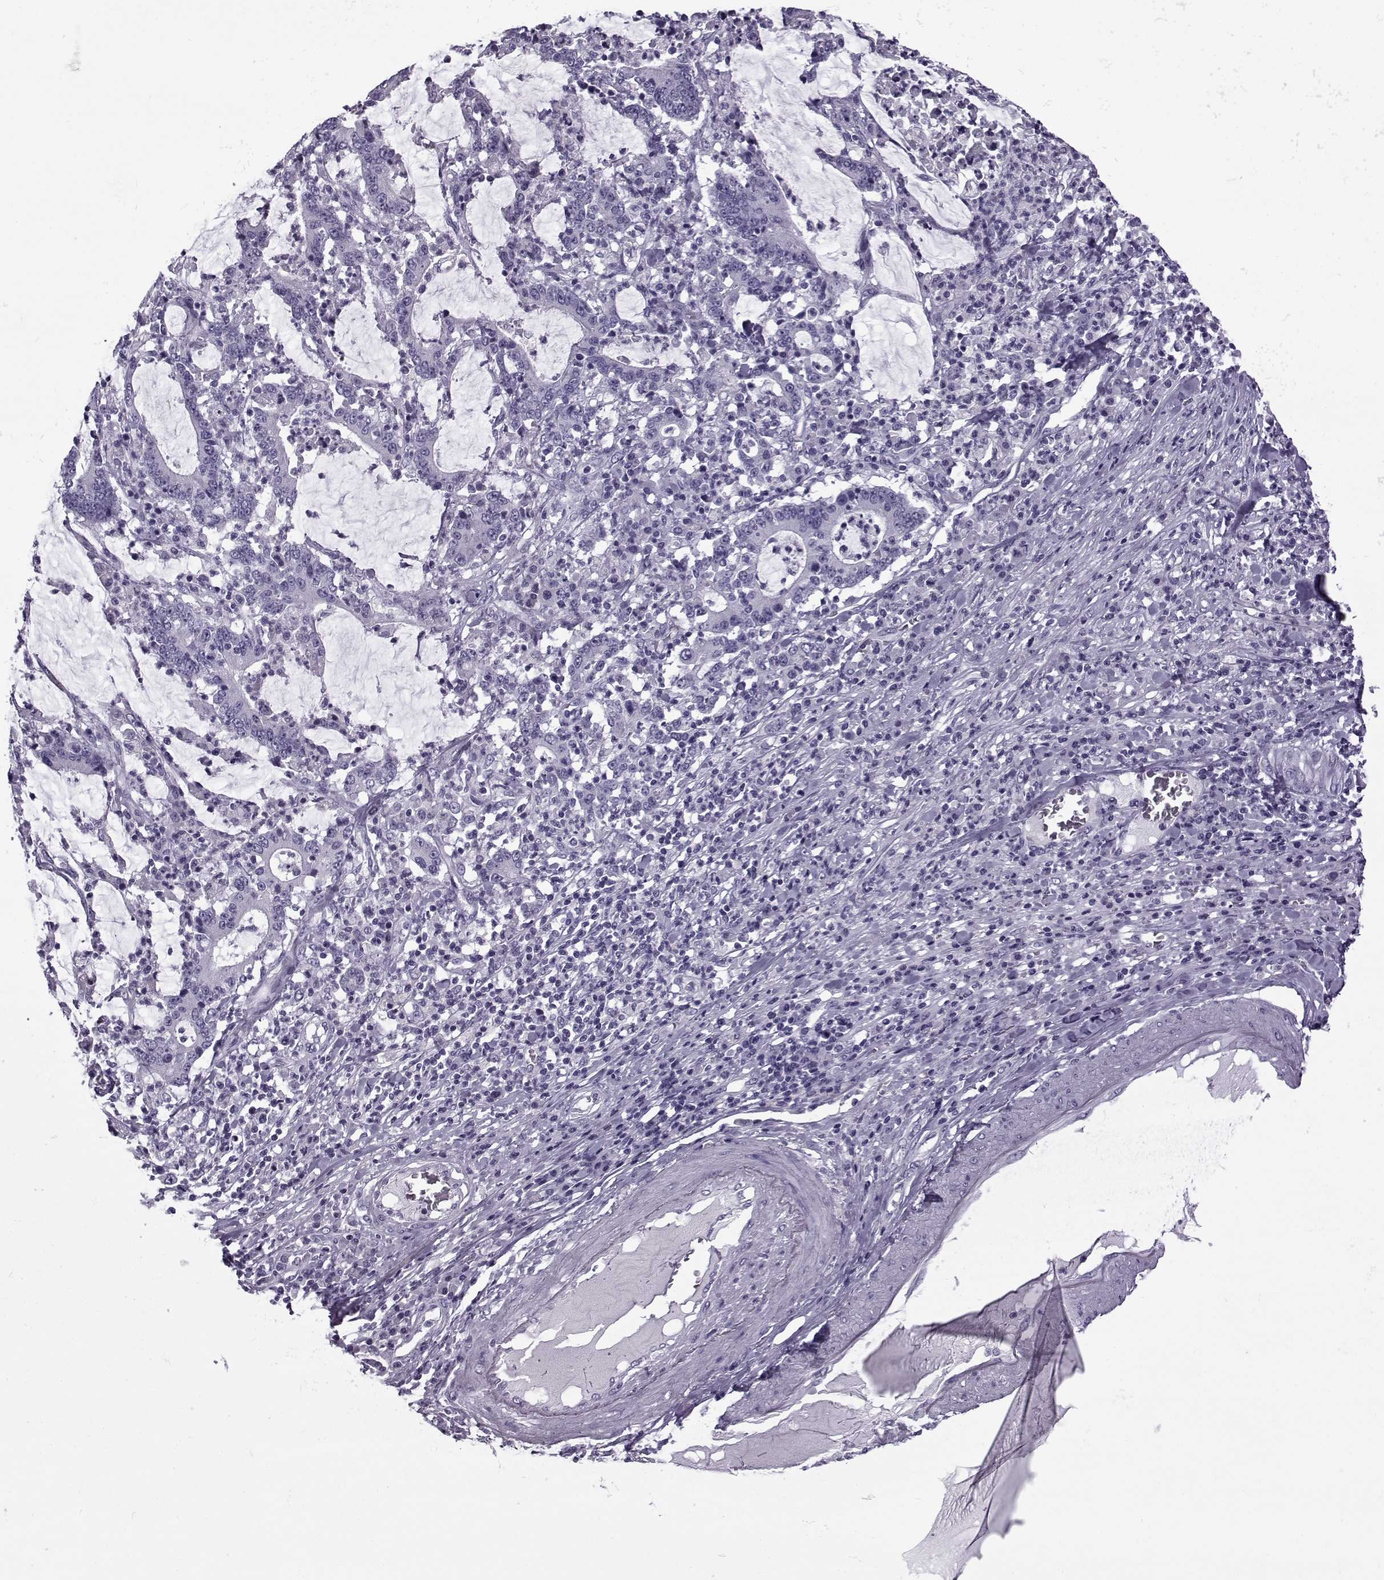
{"staining": {"intensity": "negative", "quantity": "none", "location": "none"}, "tissue": "stomach cancer", "cell_type": "Tumor cells", "image_type": "cancer", "snomed": [{"axis": "morphology", "description": "Adenocarcinoma, NOS"}, {"axis": "topography", "description": "Stomach, upper"}], "caption": "Stomach adenocarcinoma was stained to show a protein in brown. There is no significant positivity in tumor cells. (DAB immunohistochemistry (IHC), high magnification).", "gene": "OIP5", "patient": {"sex": "male", "age": 68}}